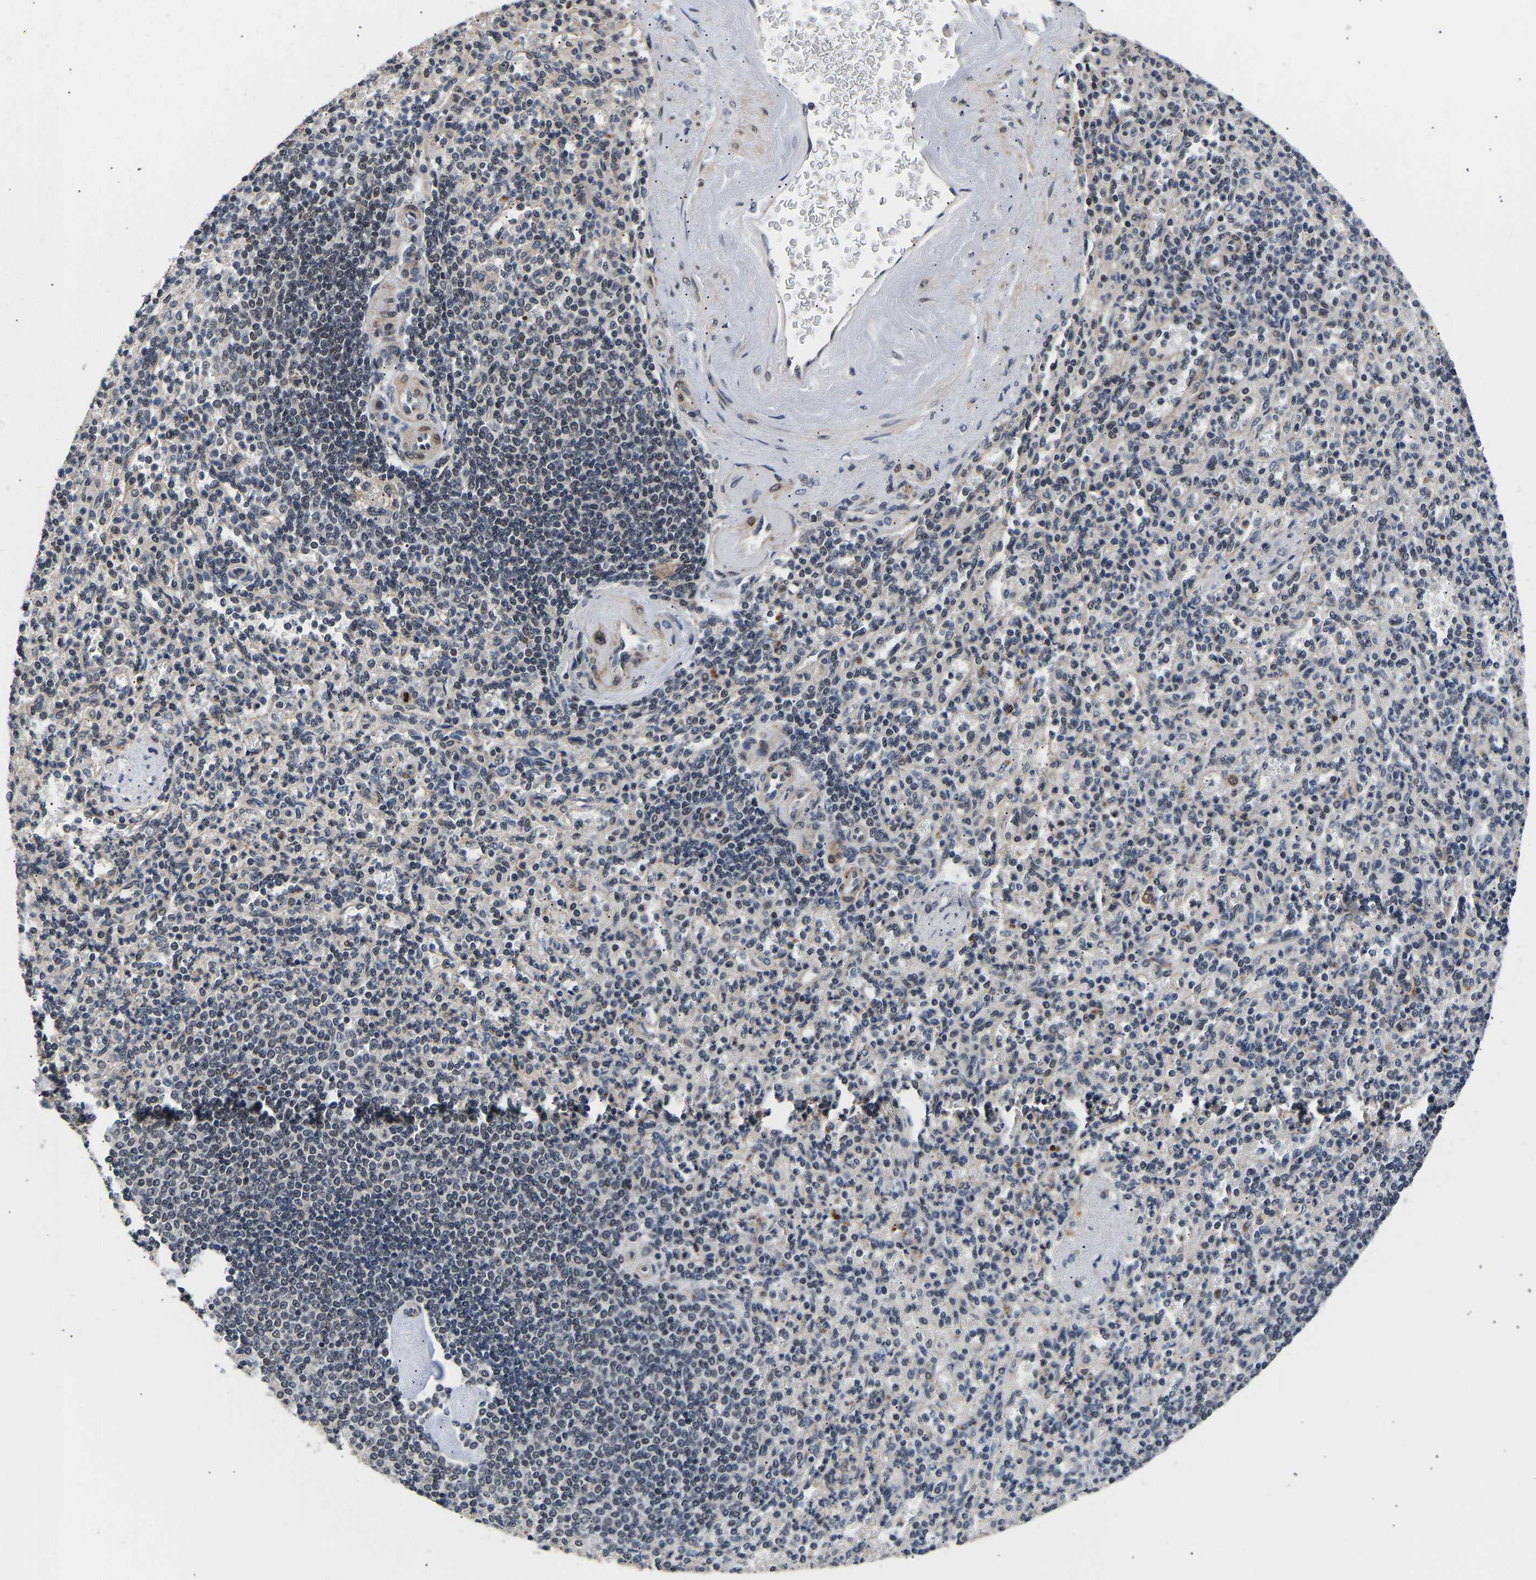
{"staining": {"intensity": "weak", "quantity": "<25%", "location": "cytoplasmic/membranous"}, "tissue": "spleen", "cell_type": "Cells in red pulp", "image_type": "normal", "snomed": [{"axis": "morphology", "description": "Normal tissue, NOS"}, {"axis": "topography", "description": "Spleen"}], "caption": "An image of spleen stained for a protein reveals no brown staining in cells in red pulp. (DAB immunohistochemistry, high magnification).", "gene": "METTL16", "patient": {"sex": "female", "age": 74}}